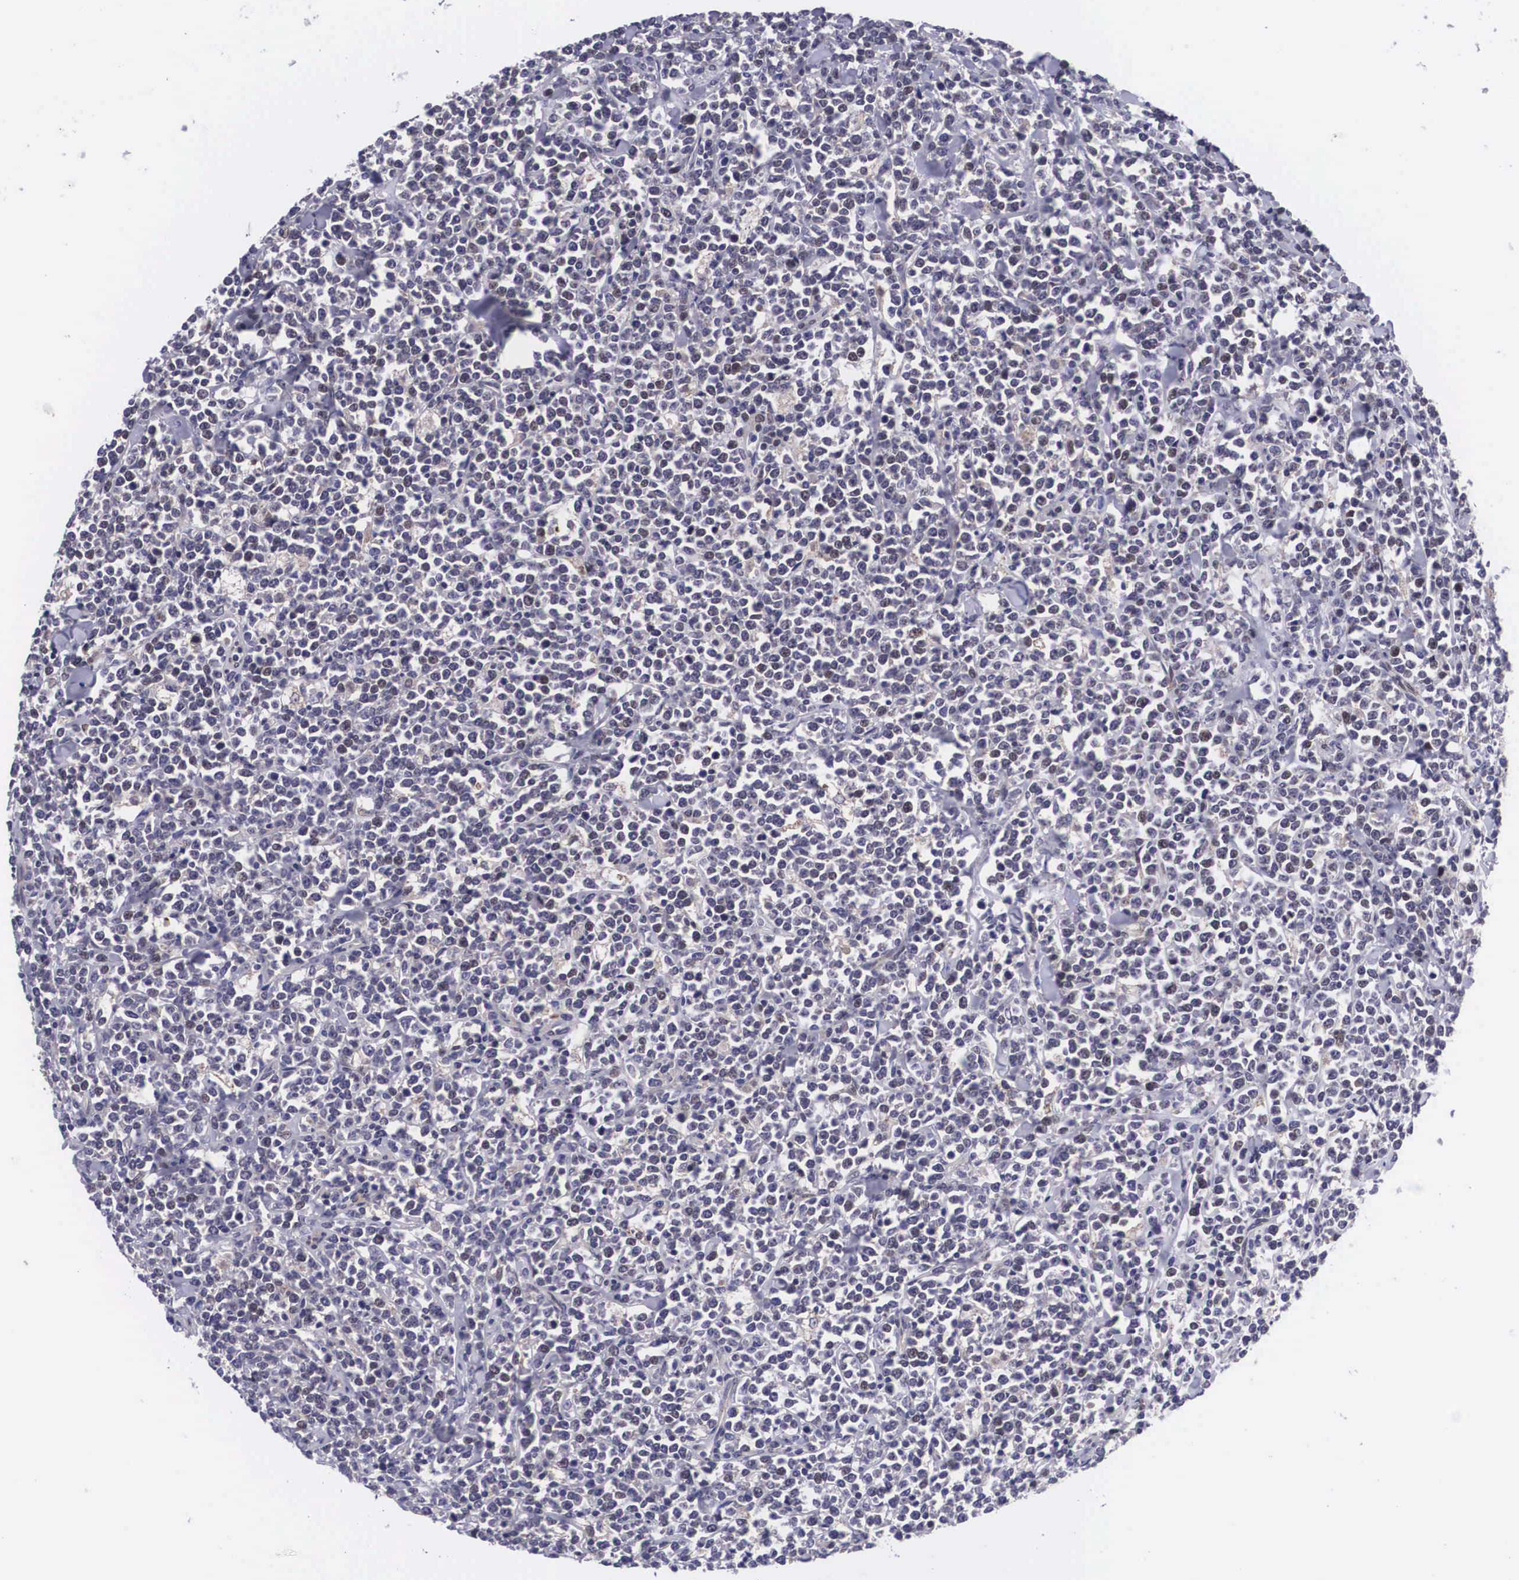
{"staining": {"intensity": "weak", "quantity": "<25%", "location": "nuclear"}, "tissue": "lymphoma", "cell_type": "Tumor cells", "image_type": "cancer", "snomed": [{"axis": "morphology", "description": "Malignant lymphoma, non-Hodgkin's type, High grade"}, {"axis": "topography", "description": "Small intestine"}, {"axis": "topography", "description": "Colon"}], "caption": "High-grade malignant lymphoma, non-Hodgkin's type stained for a protein using immunohistochemistry reveals no expression tumor cells.", "gene": "EMID1", "patient": {"sex": "male", "age": 8}}